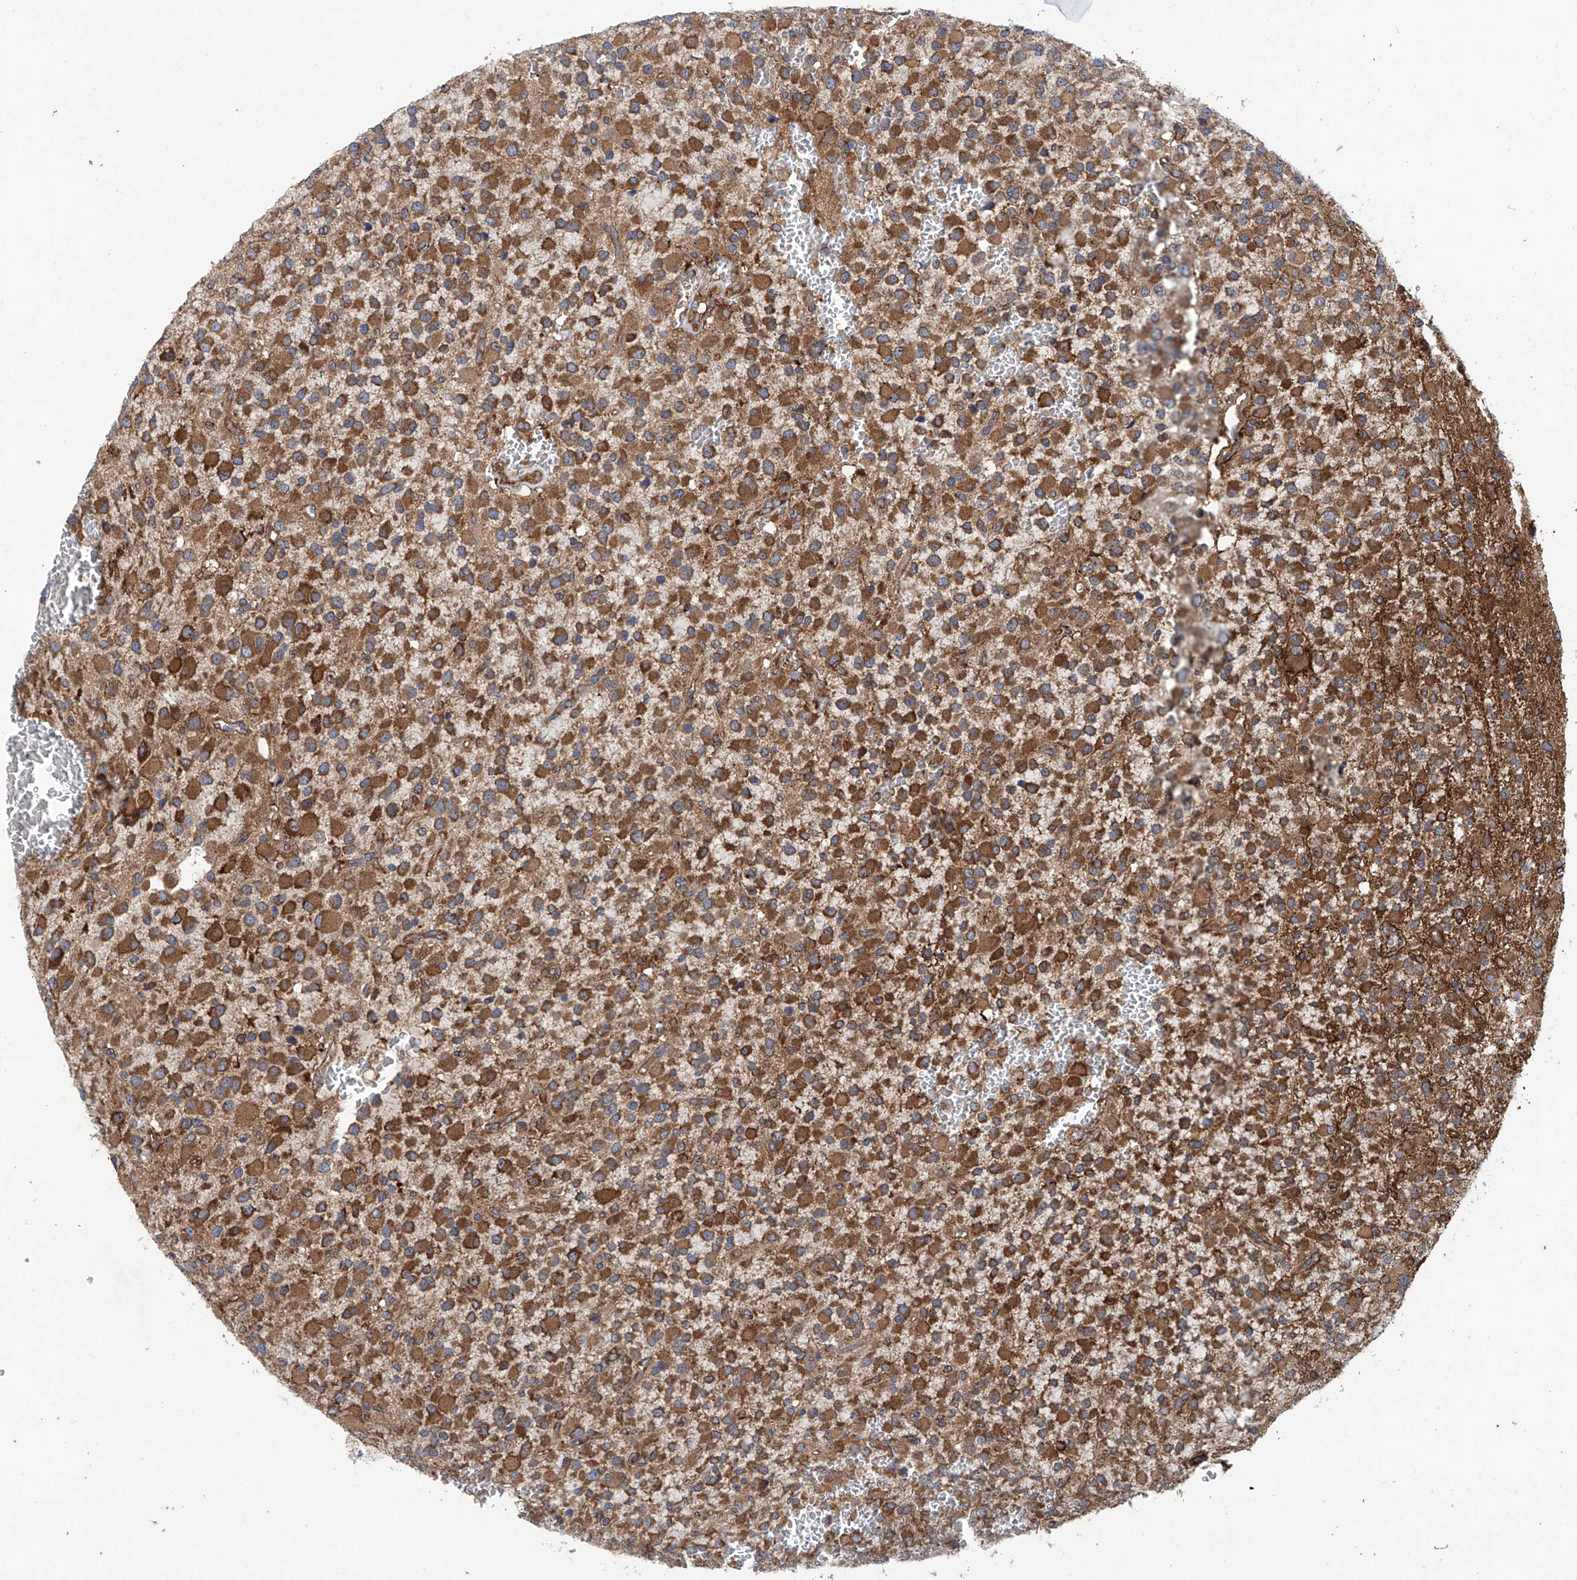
{"staining": {"intensity": "strong", "quantity": ">75%", "location": "cytoplasmic/membranous"}, "tissue": "glioma", "cell_type": "Tumor cells", "image_type": "cancer", "snomed": [{"axis": "morphology", "description": "Glioma, malignant, High grade"}, {"axis": "topography", "description": "Brain"}], "caption": "IHC photomicrograph of human malignant high-grade glioma stained for a protein (brown), which demonstrates high levels of strong cytoplasmic/membranous staining in approximately >75% of tumor cells.", "gene": "SENP2", "patient": {"sex": "male", "age": 34}}